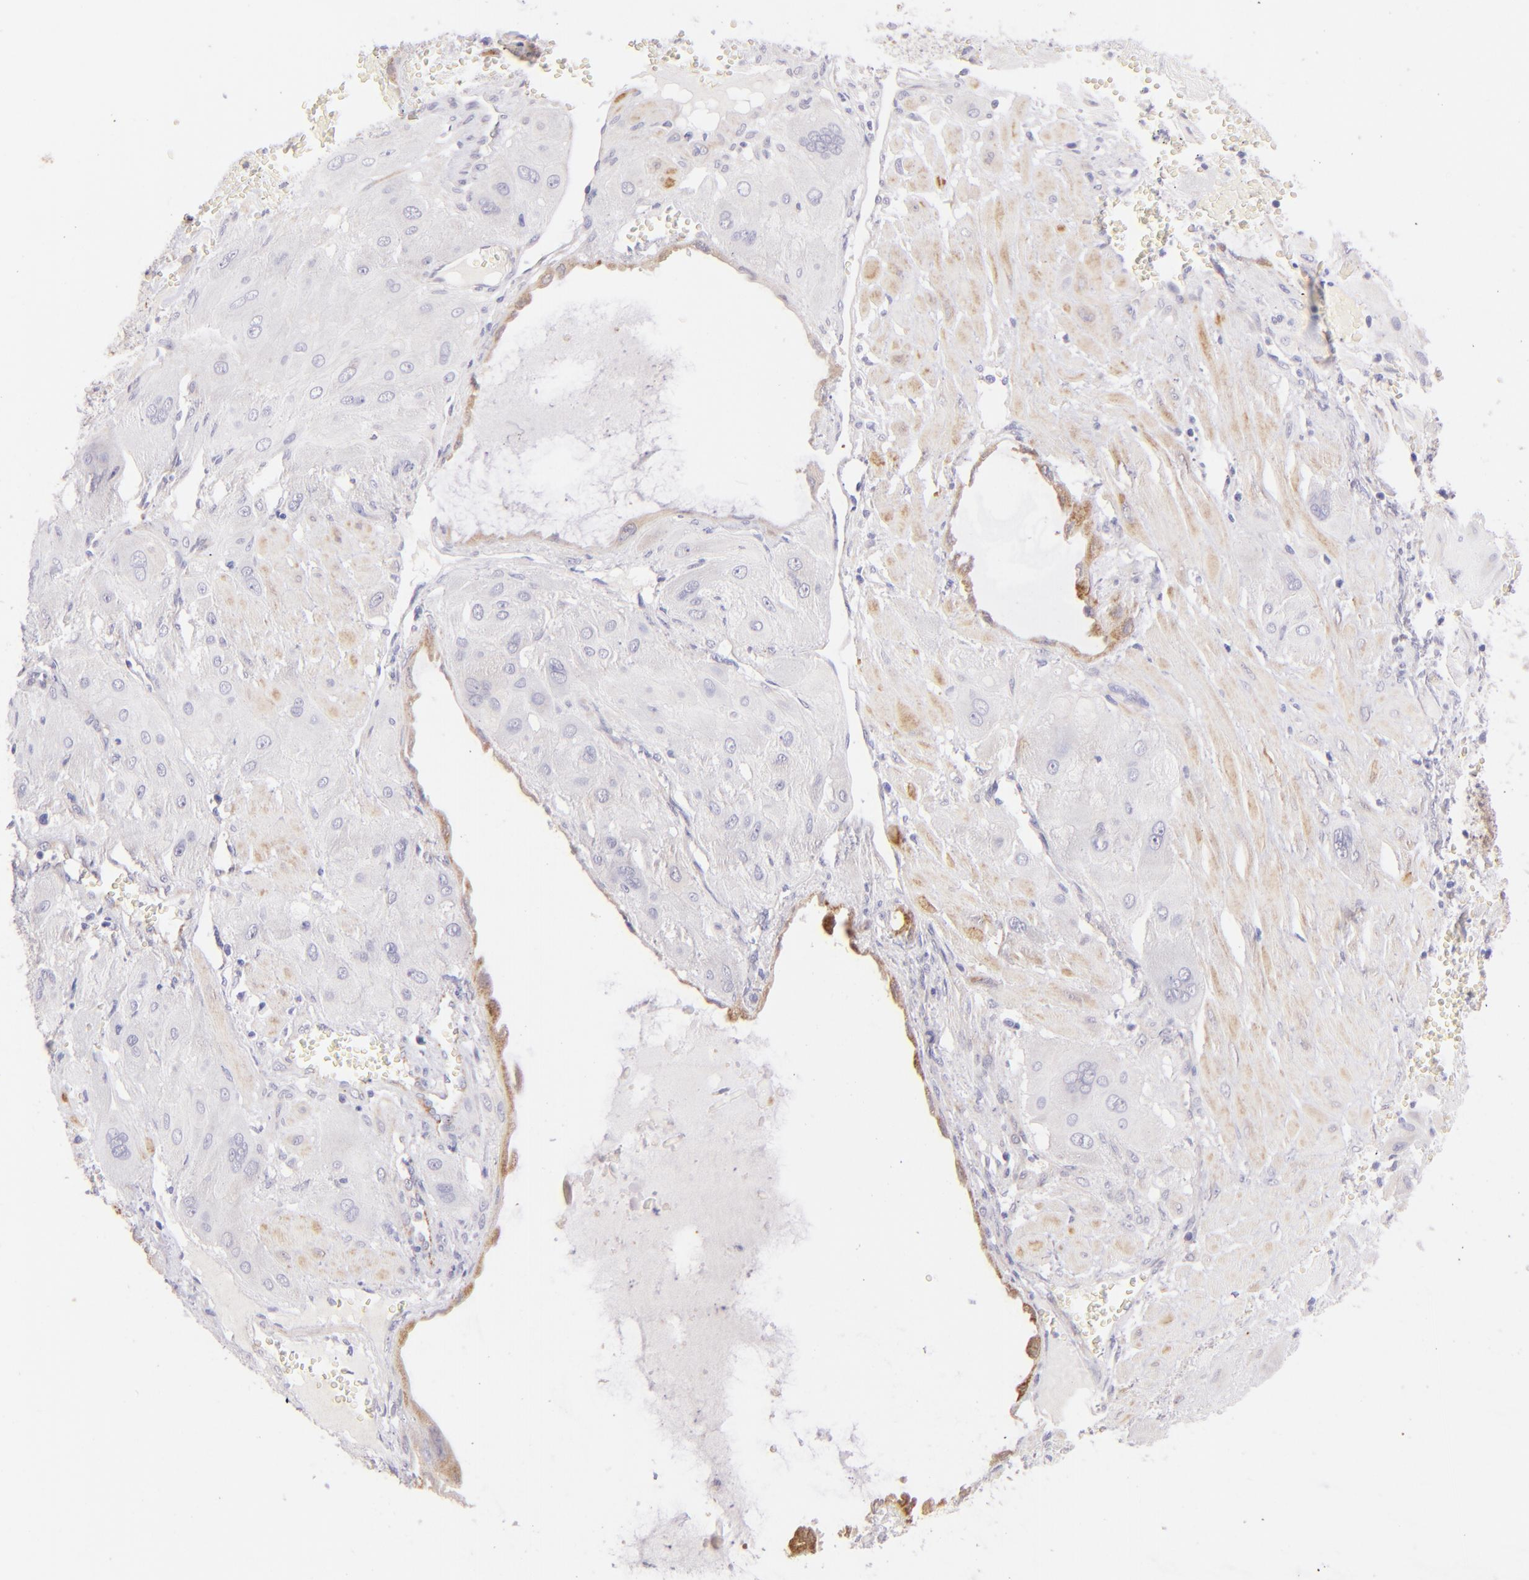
{"staining": {"intensity": "weak", "quantity": "<25%", "location": "cytoplasmic/membranous"}, "tissue": "cervical cancer", "cell_type": "Tumor cells", "image_type": "cancer", "snomed": [{"axis": "morphology", "description": "Squamous cell carcinoma, NOS"}, {"axis": "topography", "description": "Cervix"}], "caption": "Protein analysis of cervical cancer (squamous cell carcinoma) displays no significant staining in tumor cells.", "gene": "SH2D4A", "patient": {"sex": "female", "age": 34}}